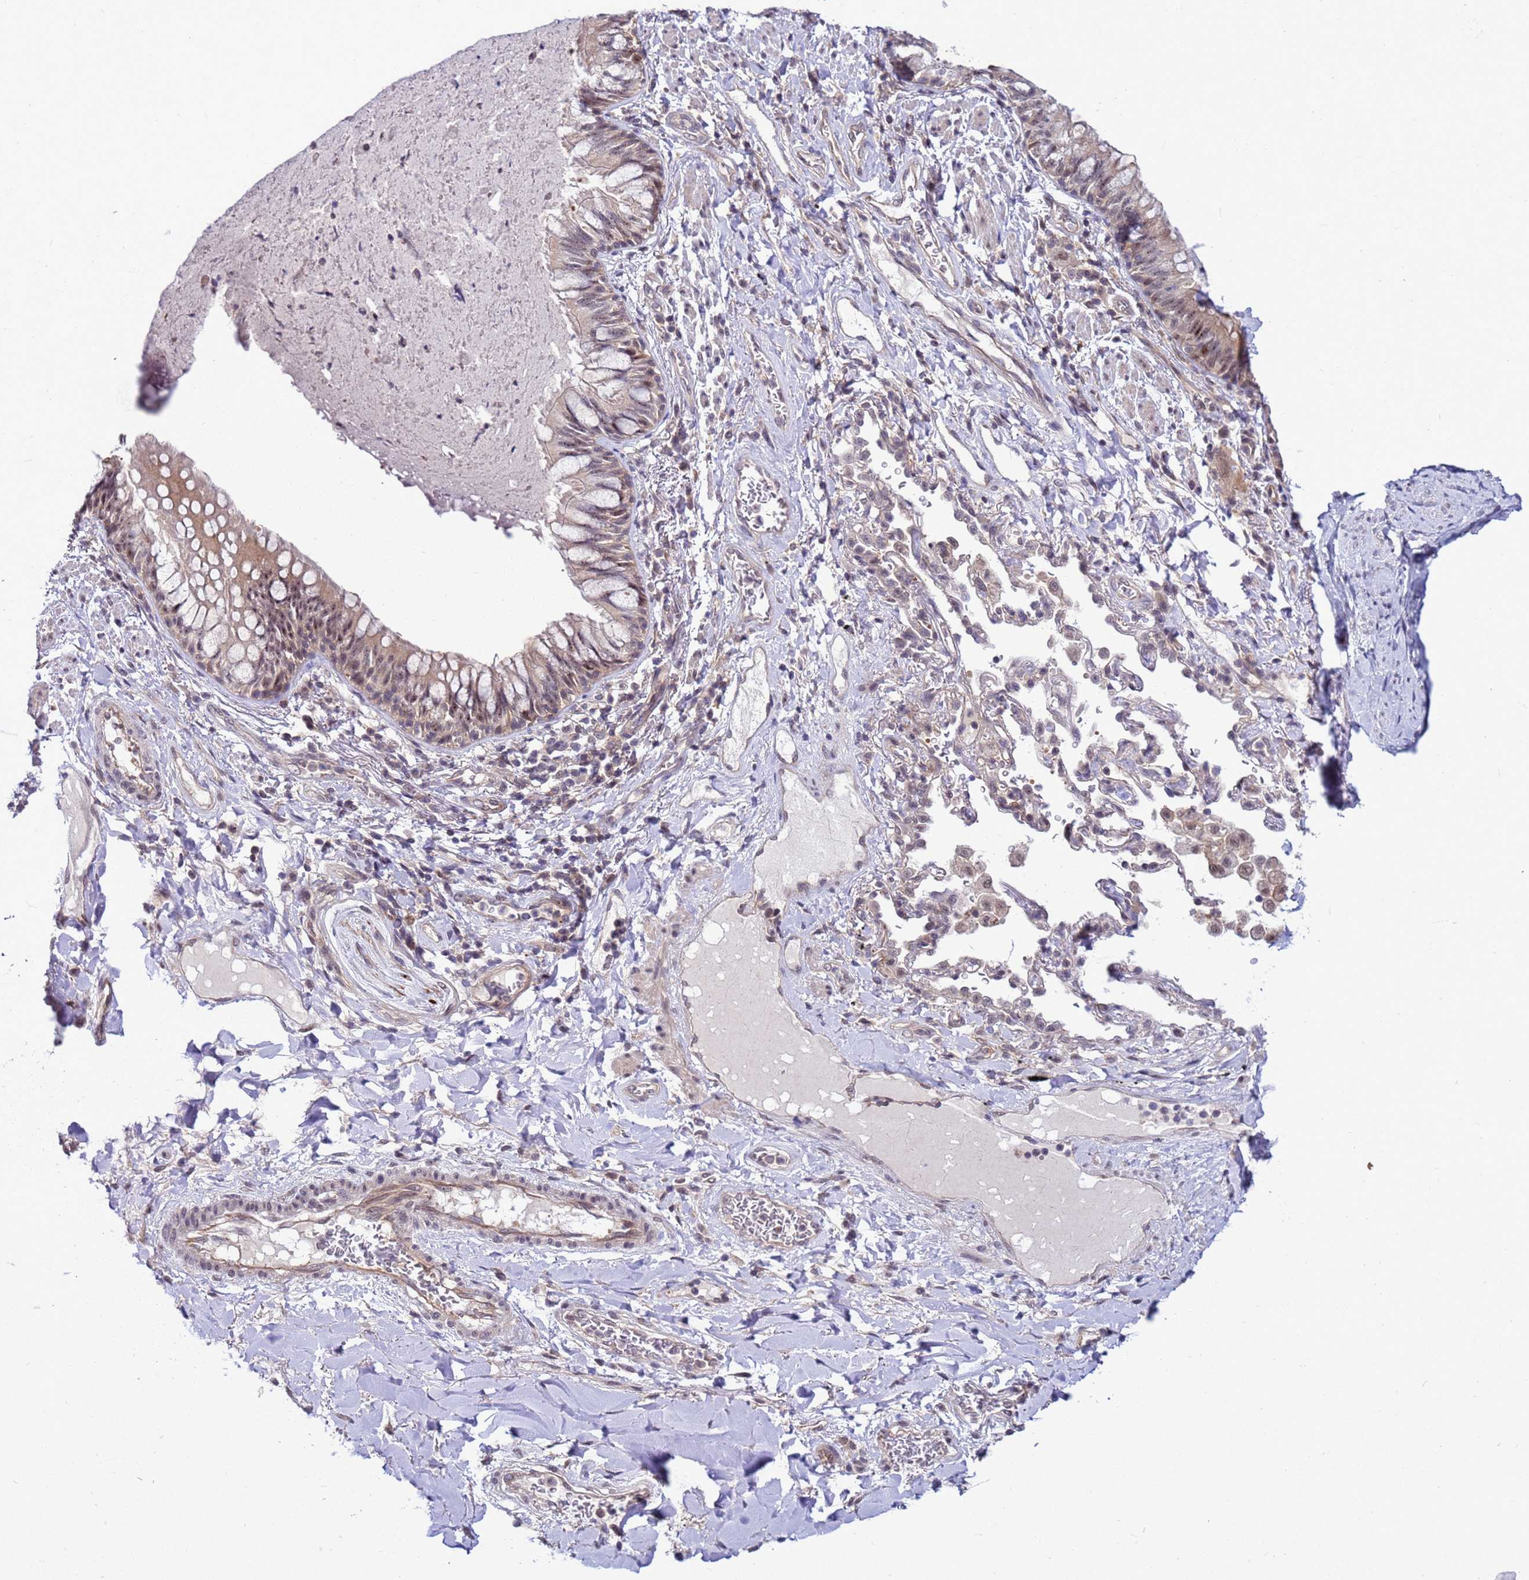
{"staining": {"intensity": "weak", "quantity": ">75%", "location": "cytoplasmic/membranous,nuclear"}, "tissue": "nasopharynx", "cell_type": "Respiratory epithelial cells", "image_type": "normal", "snomed": [{"axis": "morphology", "description": "Normal tissue, NOS"}, {"axis": "topography", "description": "Nasopharynx"}], "caption": "A low amount of weak cytoplasmic/membranous,nuclear expression is seen in approximately >75% of respiratory epithelial cells in normal nasopharynx. Using DAB (3,3'-diaminobenzidine) (brown) and hematoxylin (blue) stains, captured at high magnification using brightfield microscopy.", "gene": "GEN1", "patient": {"sex": "male", "age": 64}}